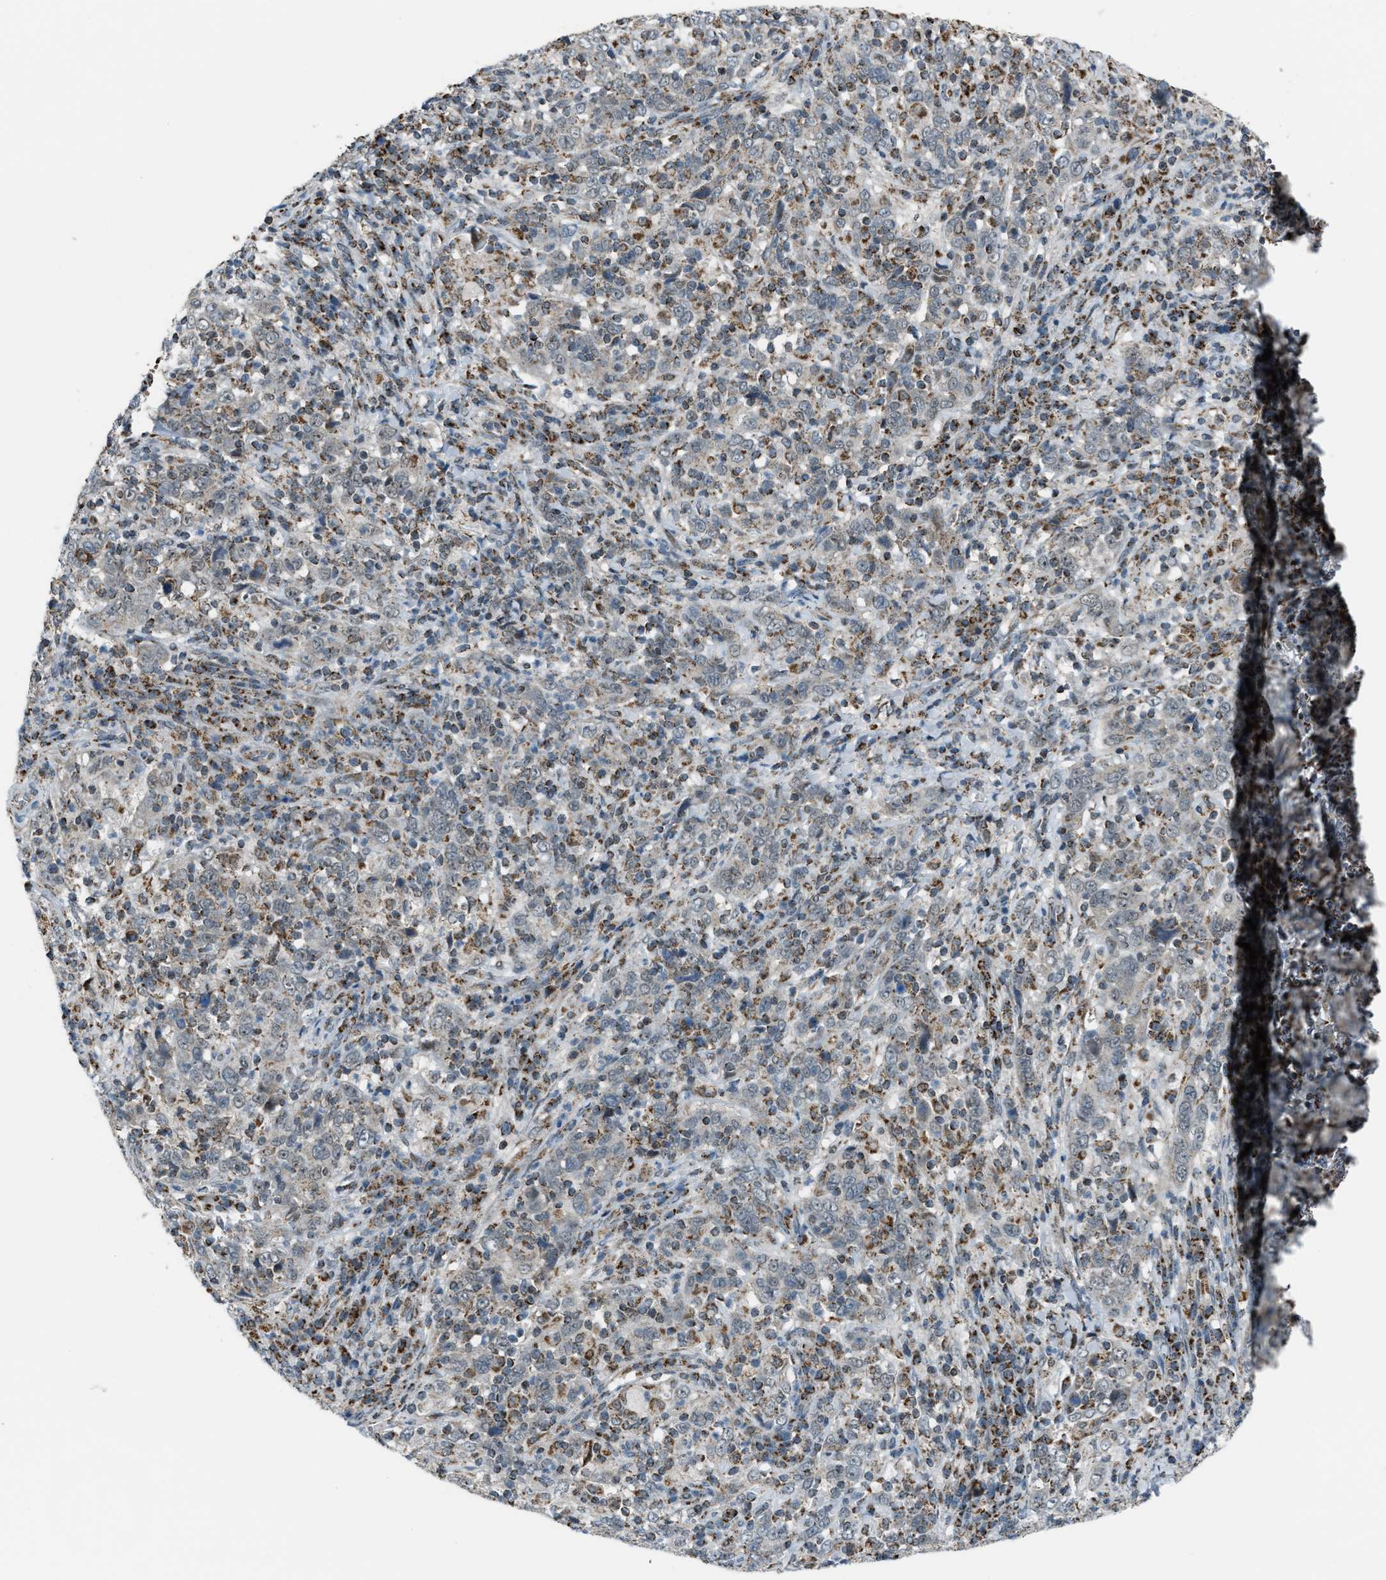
{"staining": {"intensity": "weak", "quantity": ">75%", "location": "cytoplasmic/membranous"}, "tissue": "cervical cancer", "cell_type": "Tumor cells", "image_type": "cancer", "snomed": [{"axis": "morphology", "description": "Squamous cell carcinoma, NOS"}, {"axis": "topography", "description": "Cervix"}], "caption": "Human cervical squamous cell carcinoma stained with a protein marker displays weak staining in tumor cells.", "gene": "CHN2", "patient": {"sex": "female", "age": 46}}